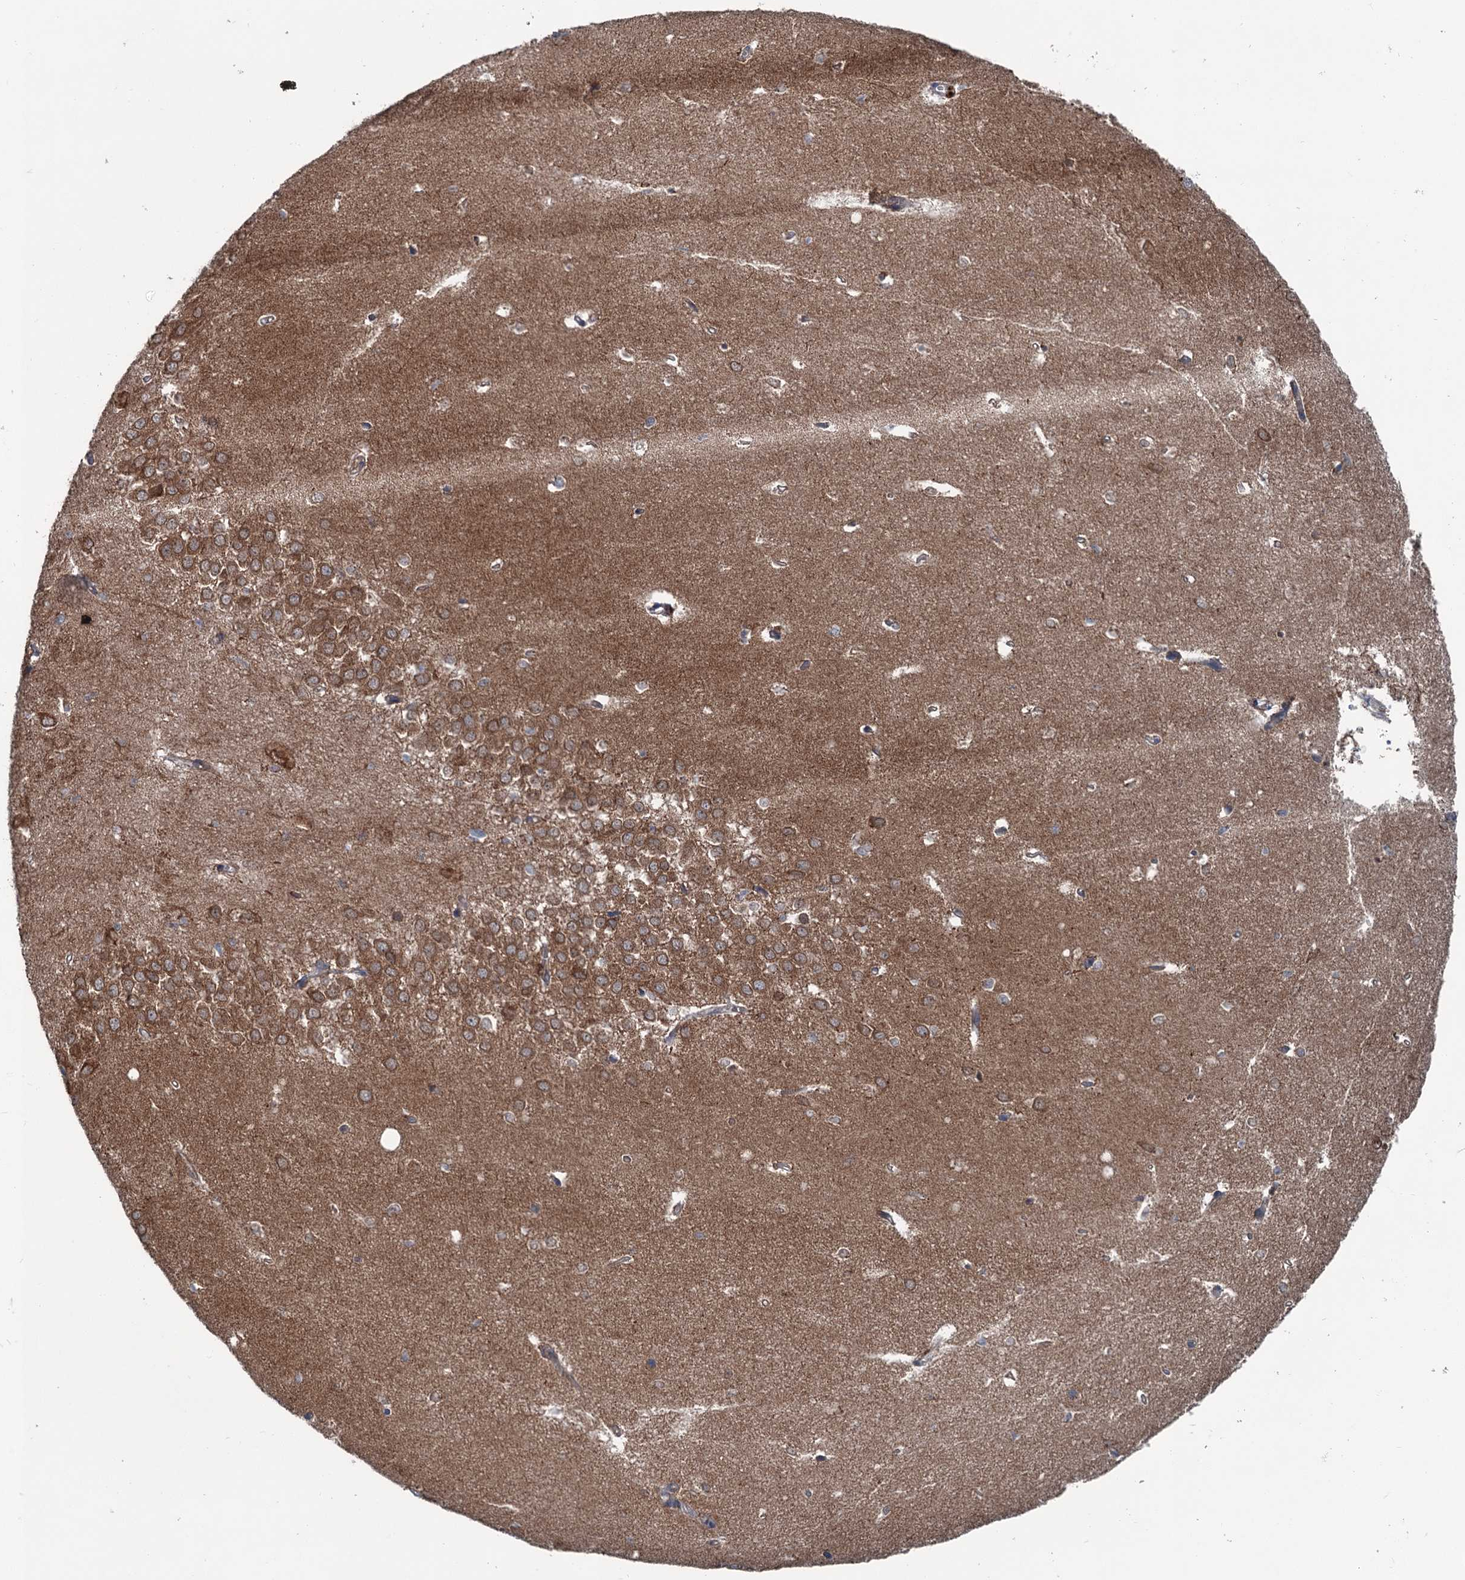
{"staining": {"intensity": "weak", "quantity": "25%-75%", "location": "cytoplasmic/membranous"}, "tissue": "hippocampus", "cell_type": "Glial cells", "image_type": "normal", "snomed": [{"axis": "morphology", "description": "Normal tissue, NOS"}, {"axis": "topography", "description": "Hippocampus"}], "caption": "A high-resolution histopathology image shows immunohistochemistry (IHC) staining of normal hippocampus, which displays weak cytoplasmic/membranous expression in approximately 25%-75% of glial cells.", "gene": "CALCOCO1", "patient": {"sex": "female", "age": 64}}